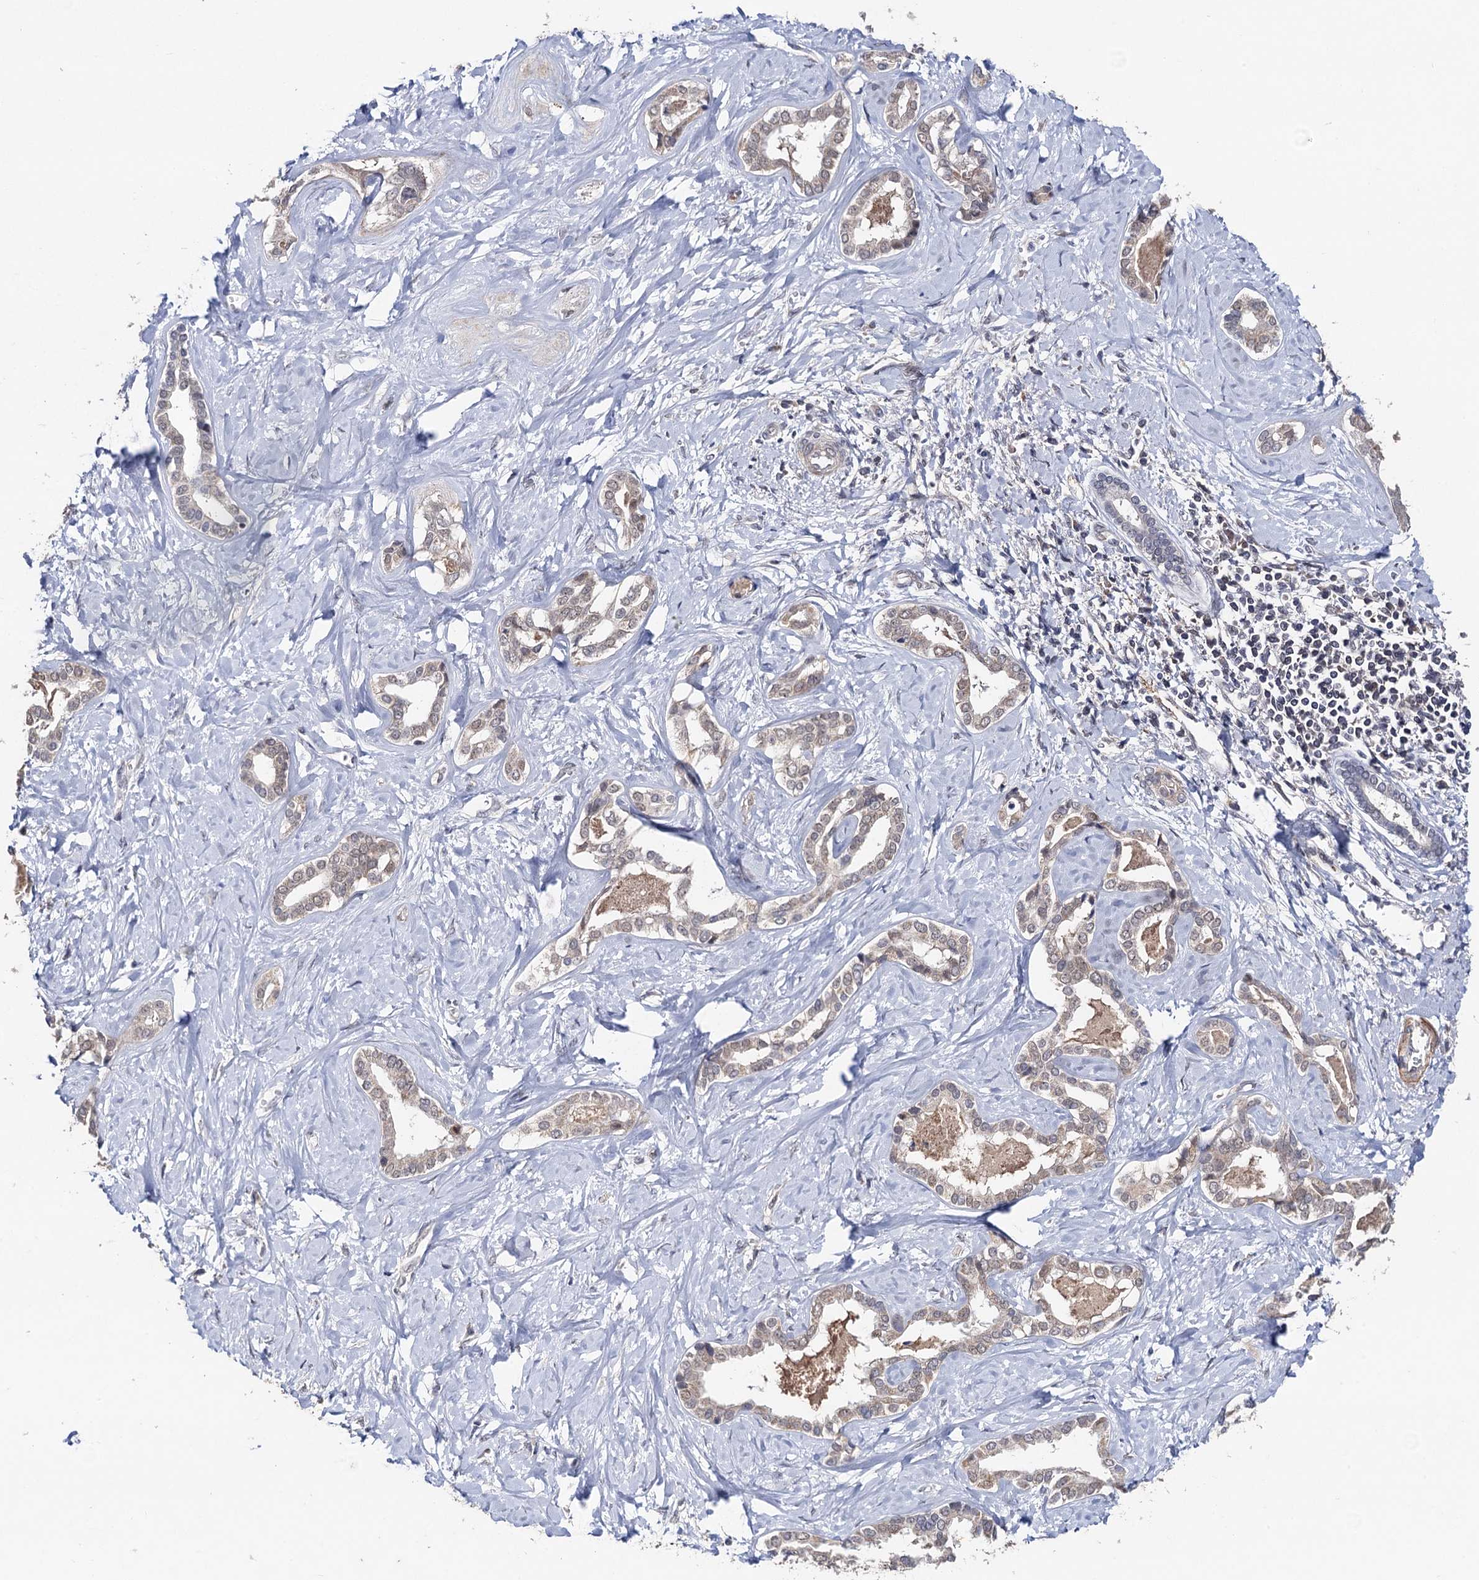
{"staining": {"intensity": "weak", "quantity": ">75%", "location": "cytoplasmic/membranous,nuclear"}, "tissue": "liver cancer", "cell_type": "Tumor cells", "image_type": "cancer", "snomed": [{"axis": "morphology", "description": "Cholangiocarcinoma"}, {"axis": "topography", "description": "Liver"}], "caption": "IHC image of liver cancer (cholangiocarcinoma) stained for a protein (brown), which reveals low levels of weak cytoplasmic/membranous and nuclear expression in approximately >75% of tumor cells.", "gene": "PPTC7", "patient": {"sex": "female", "age": 77}}